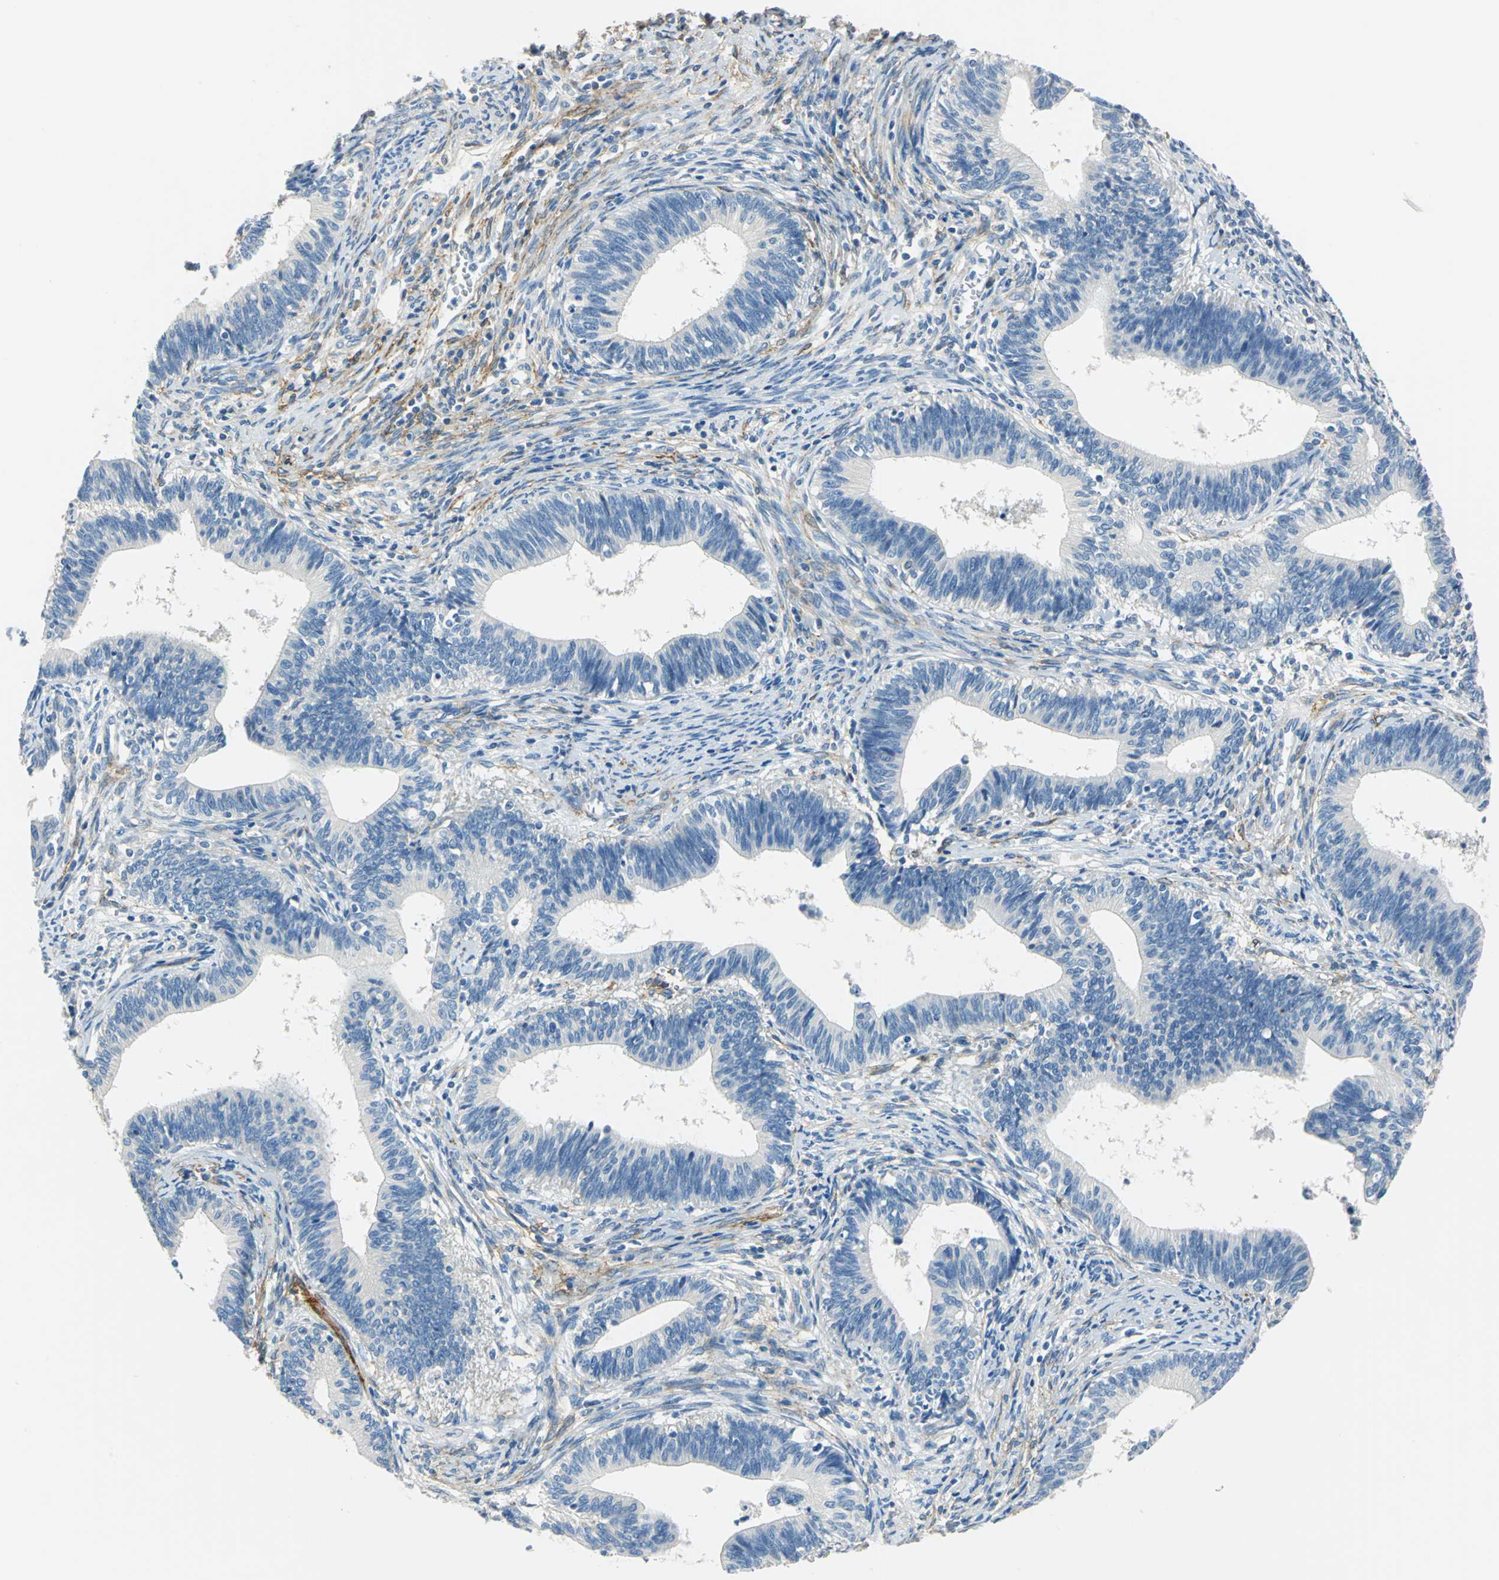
{"staining": {"intensity": "negative", "quantity": "none", "location": "none"}, "tissue": "cervical cancer", "cell_type": "Tumor cells", "image_type": "cancer", "snomed": [{"axis": "morphology", "description": "Adenocarcinoma, NOS"}, {"axis": "topography", "description": "Cervix"}], "caption": "DAB (3,3'-diaminobenzidine) immunohistochemical staining of cervical cancer (adenocarcinoma) reveals no significant positivity in tumor cells.", "gene": "AKAP12", "patient": {"sex": "female", "age": 44}}